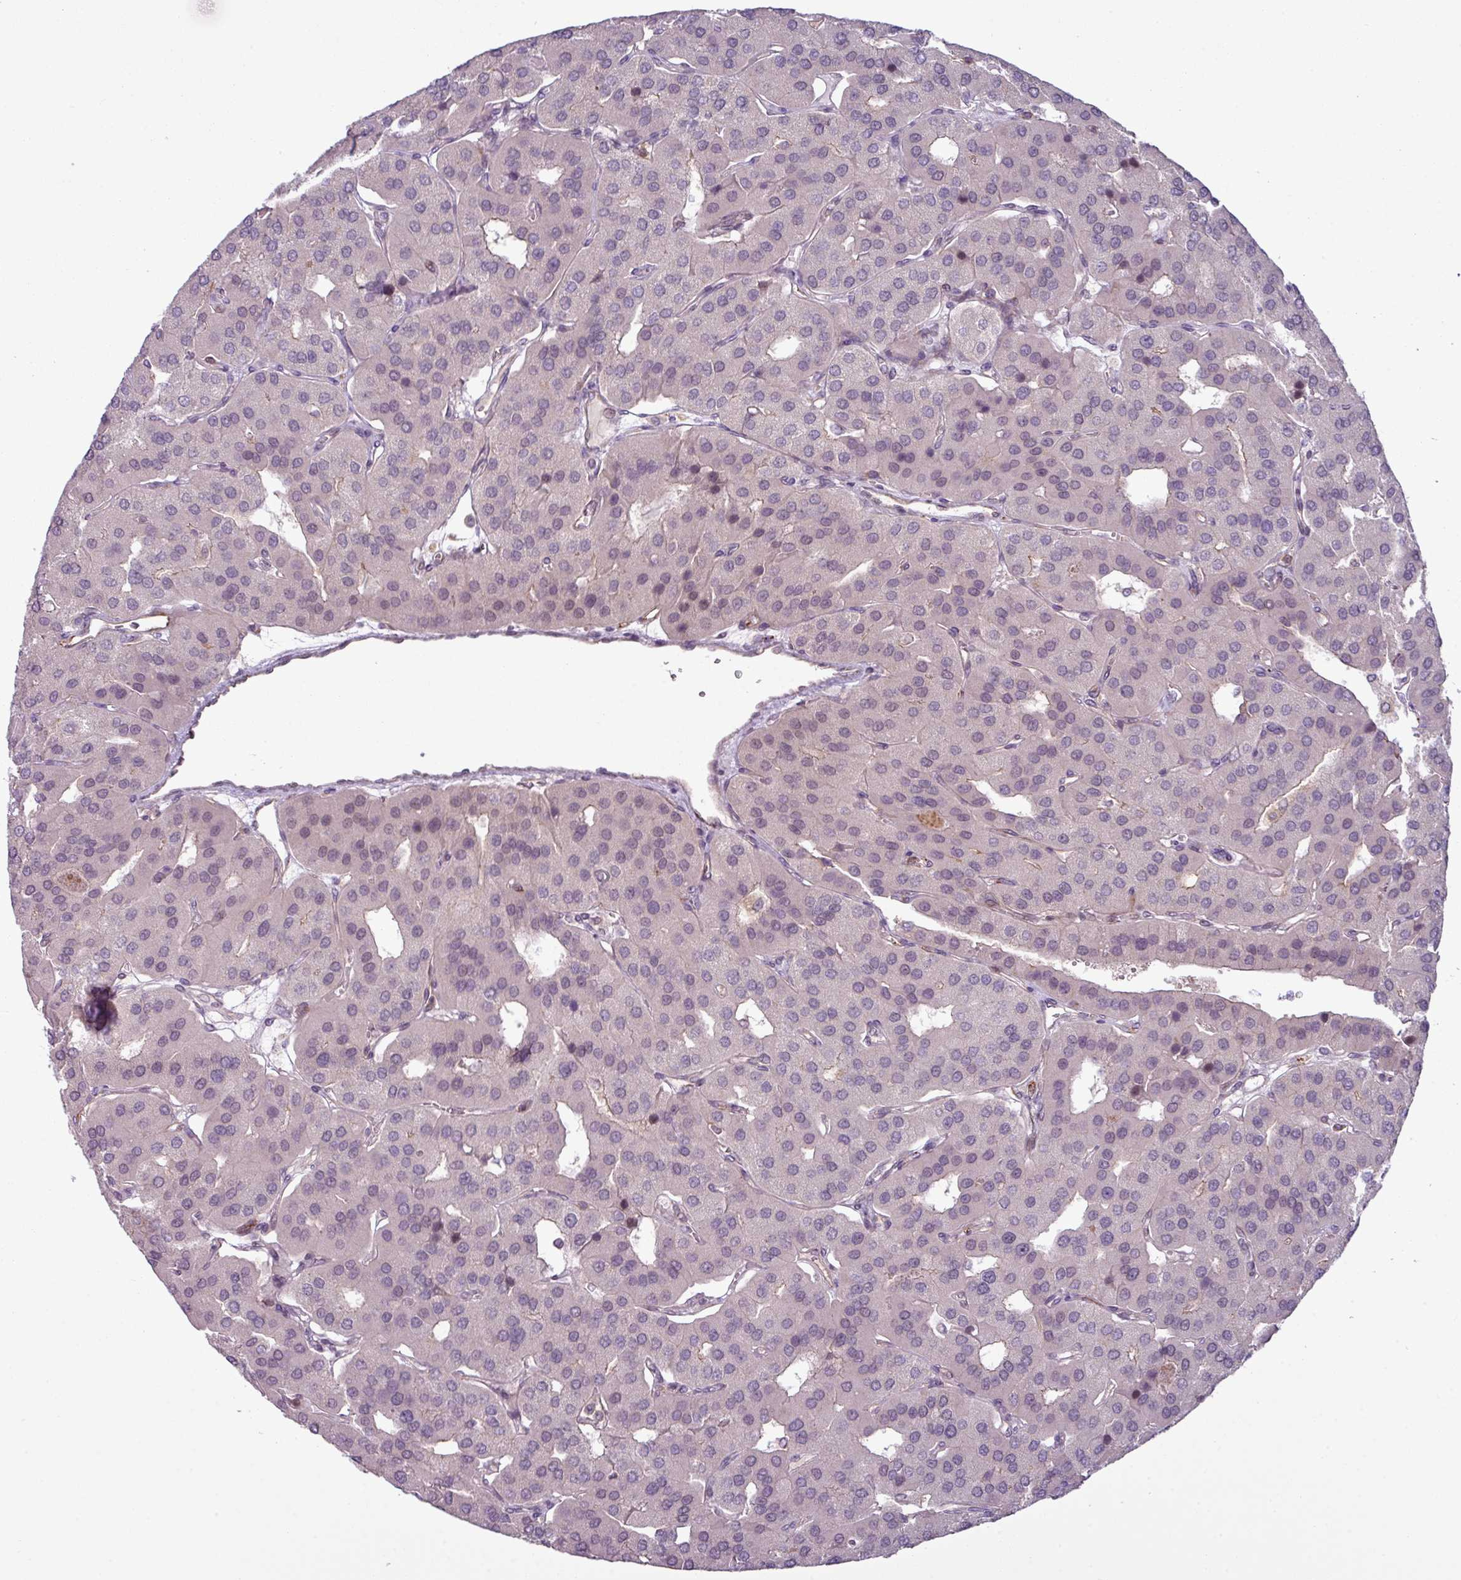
{"staining": {"intensity": "negative", "quantity": "none", "location": "none"}, "tissue": "parathyroid gland", "cell_type": "Glandular cells", "image_type": "normal", "snomed": [{"axis": "morphology", "description": "Normal tissue, NOS"}, {"axis": "morphology", "description": "Adenoma, NOS"}, {"axis": "topography", "description": "Parathyroid gland"}], "caption": "An image of human parathyroid gland is negative for staining in glandular cells. The staining is performed using DAB brown chromogen with nuclei counter-stained in using hematoxylin.", "gene": "ZC2HC1C", "patient": {"sex": "female", "age": 86}}